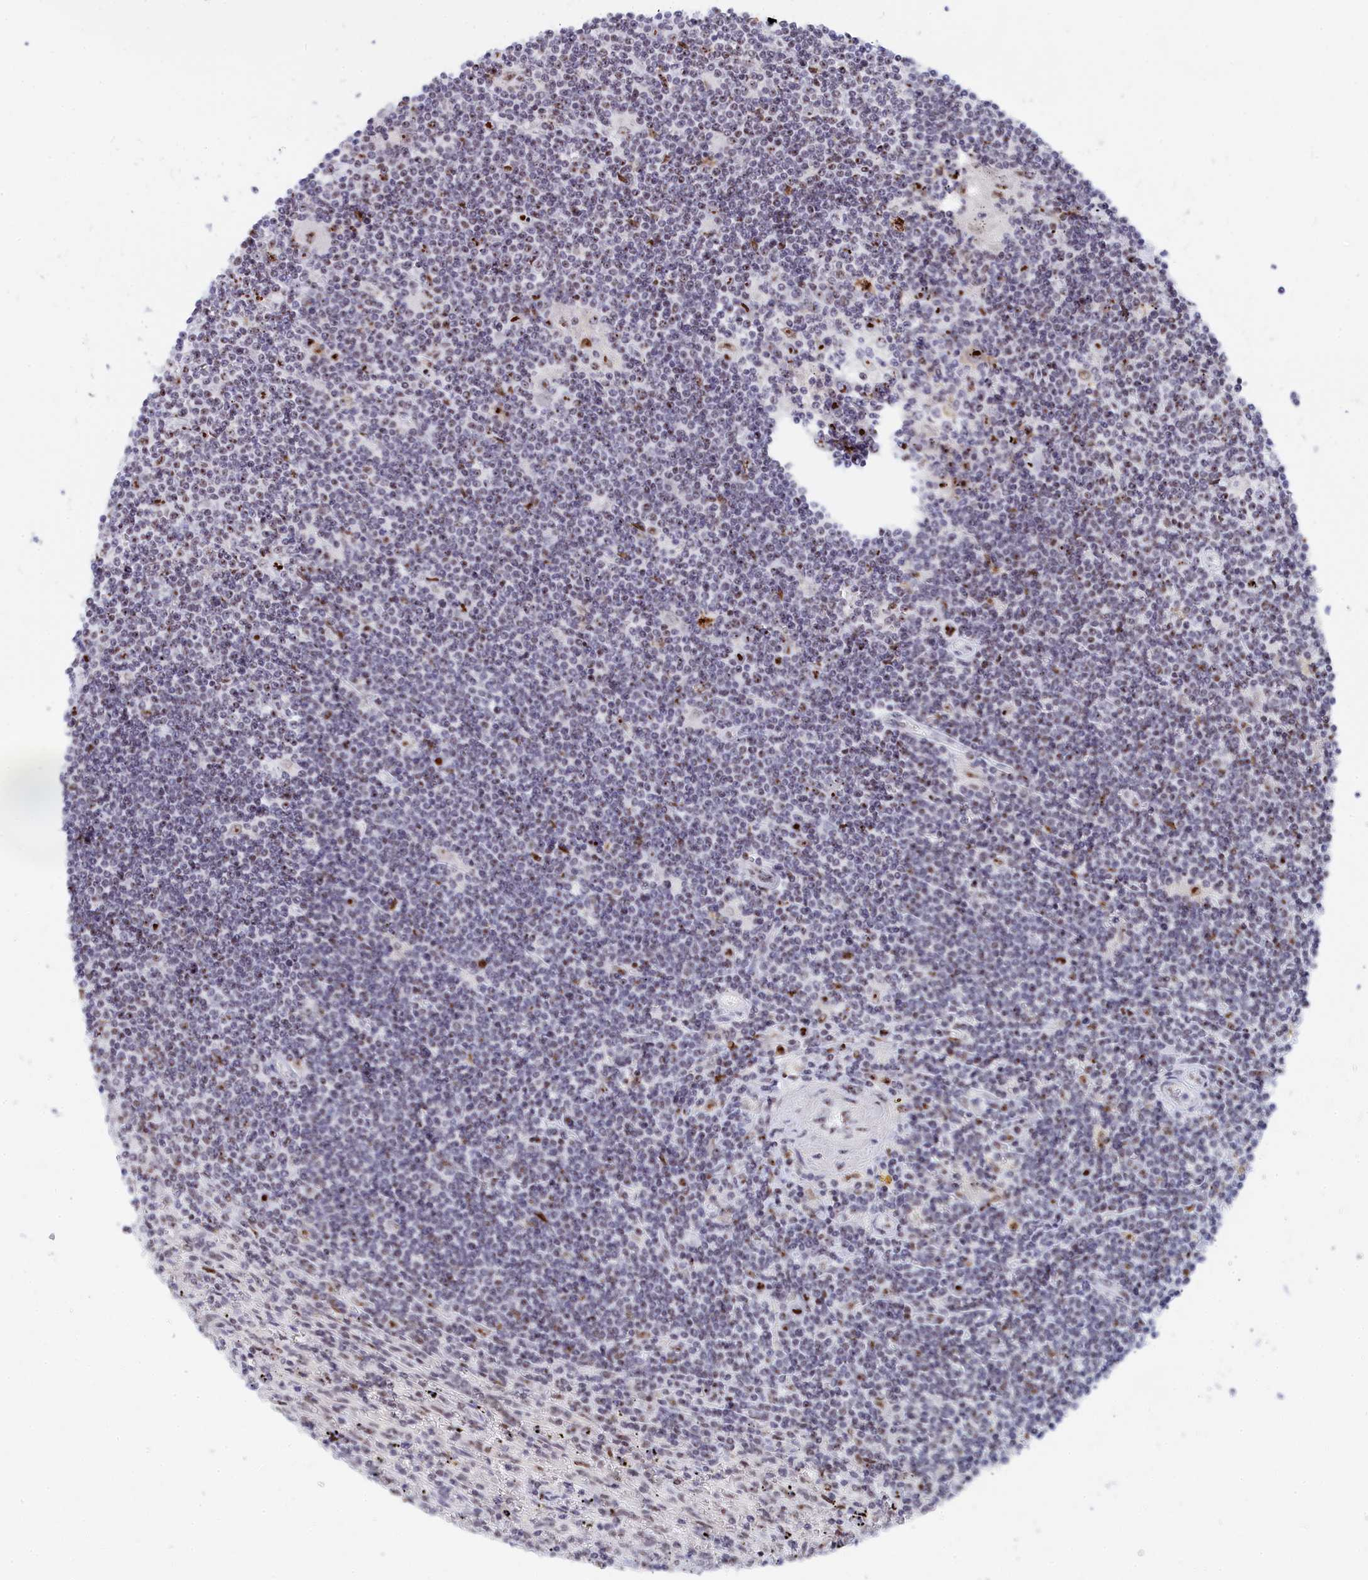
{"staining": {"intensity": "weak", "quantity": "<25%", "location": "nuclear"}, "tissue": "lymphoma", "cell_type": "Tumor cells", "image_type": "cancer", "snomed": [{"axis": "morphology", "description": "Malignant lymphoma, non-Hodgkin's type, Low grade"}, {"axis": "topography", "description": "Spleen"}], "caption": "The IHC histopathology image has no significant expression in tumor cells of low-grade malignant lymphoma, non-Hodgkin's type tissue.", "gene": "RSL1D1", "patient": {"sex": "male", "age": 76}}